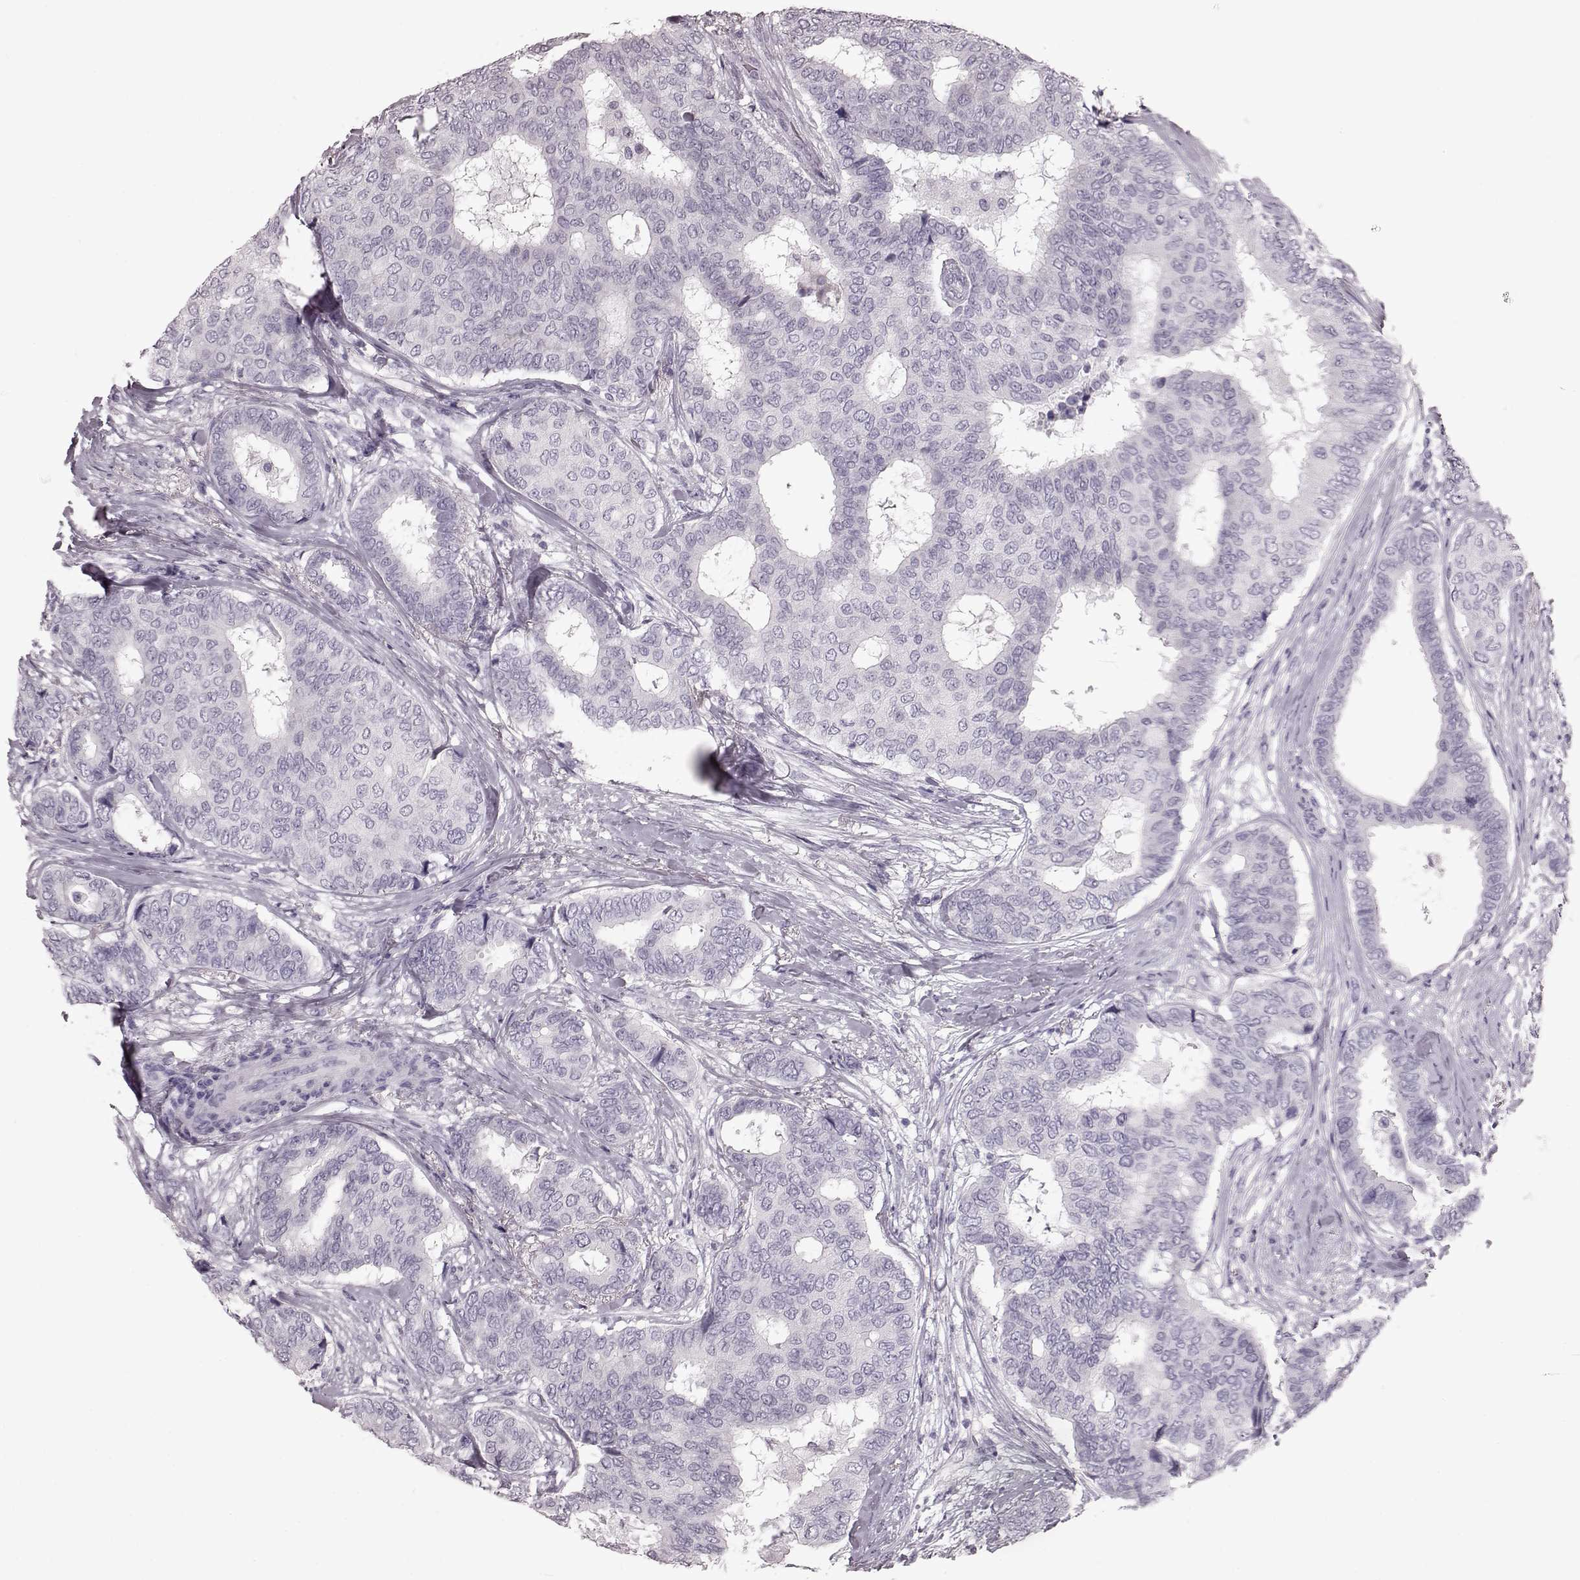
{"staining": {"intensity": "negative", "quantity": "none", "location": "none"}, "tissue": "breast cancer", "cell_type": "Tumor cells", "image_type": "cancer", "snomed": [{"axis": "morphology", "description": "Duct carcinoma"}, {"axis": "topography", "description": "Breast"}], "caption": "Immunohistochemistry (IHC) of human breast cancer (infiltrating ductal carcinoma) displays no positivity in tumor cells.", "gene": "CRYBA2", "patient": {"sex": "female", "age": 75}}